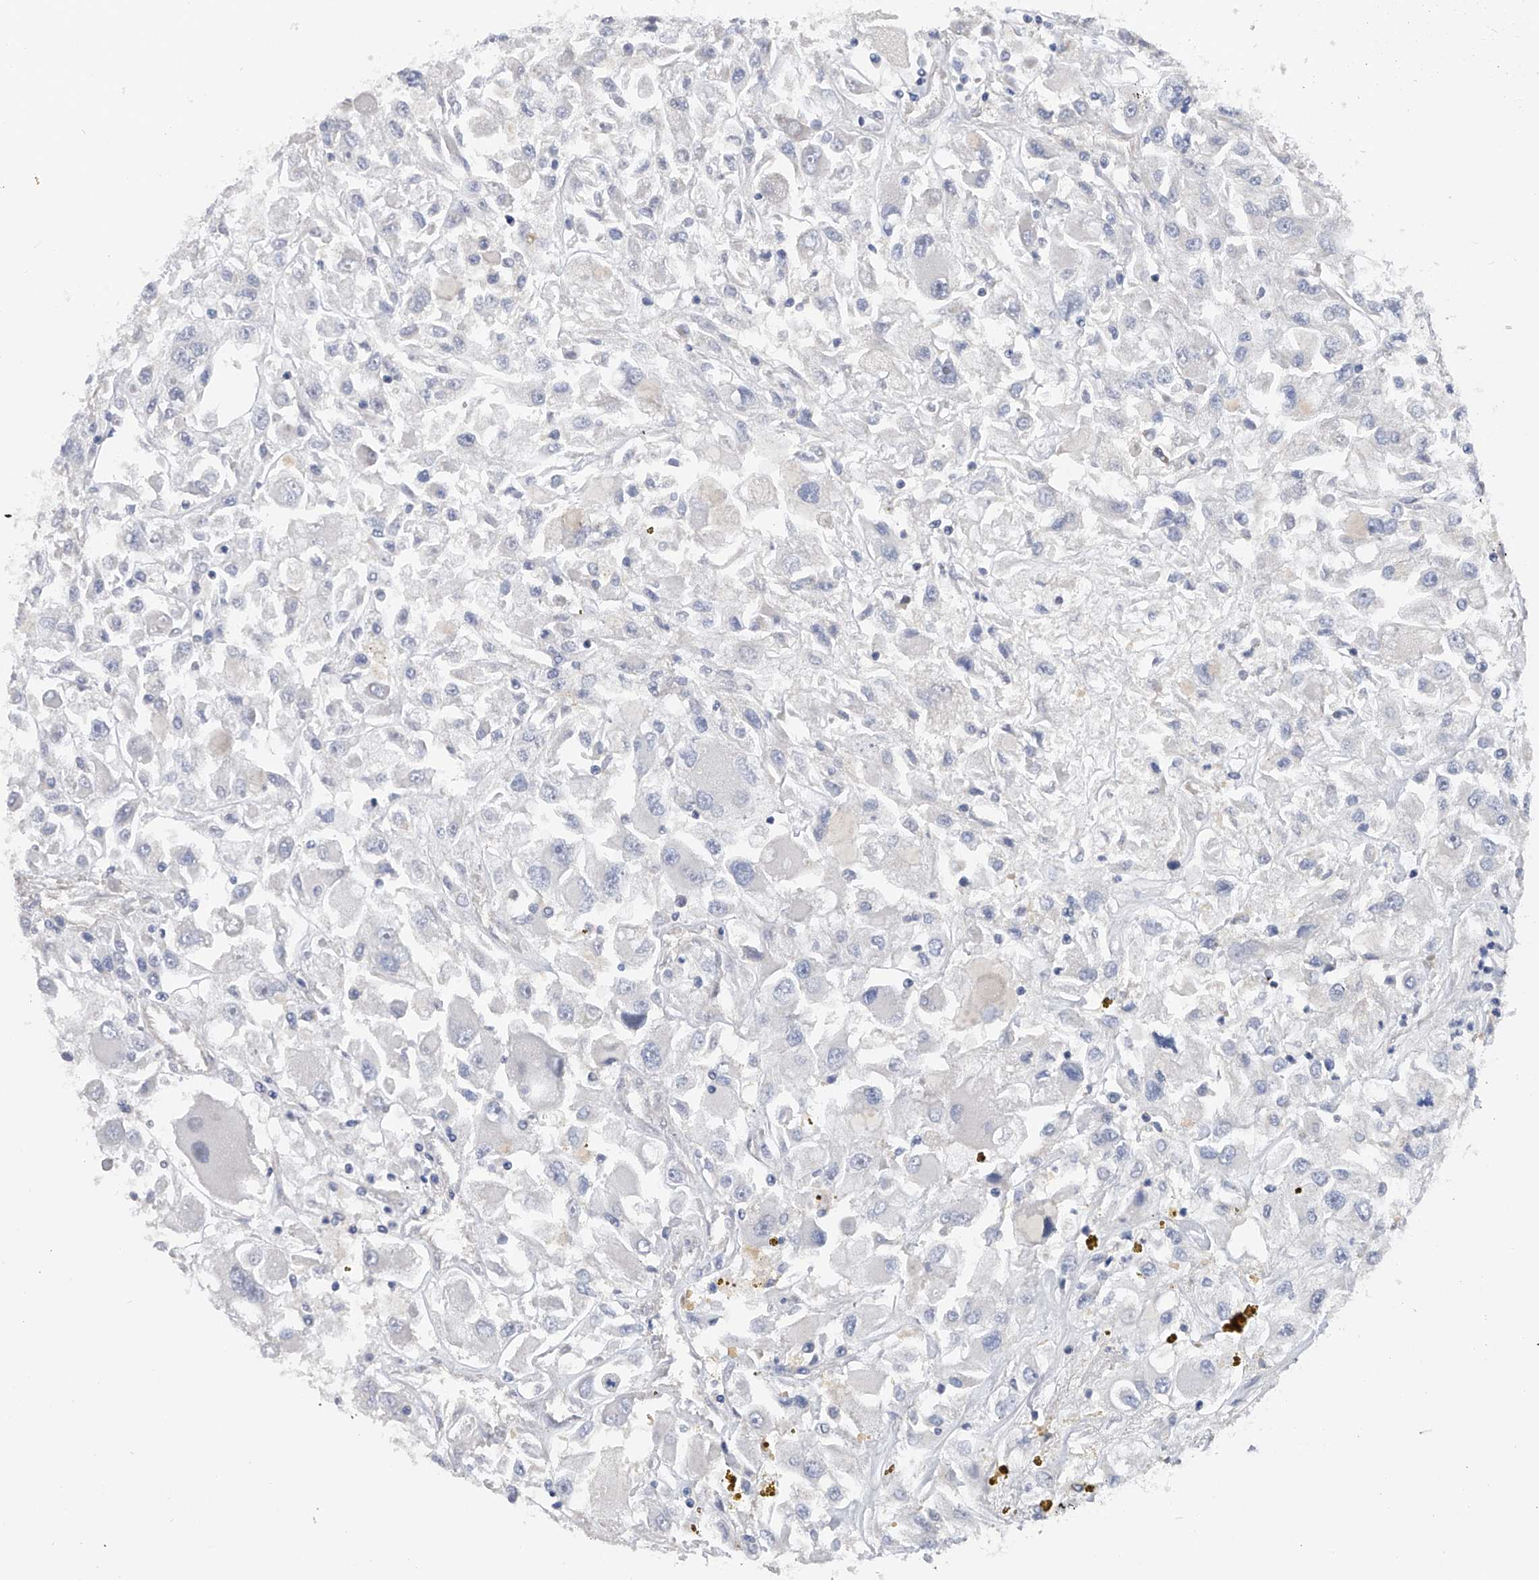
{"staining": {"intensity": "negative", "quantity": "none", "location": "none"}, "tissue": "renal cancer", "cell_type": "Tumor cells", "image_type": "cancer", "snomed": [{"axis": "morphology", "description": "Adenocarcinoma, NOS"}, {"axis": "topography", "description": "Kidney"}], "caption": "Immunohistochemistry micrograph of renal adenocarcinoma stained for a protein (brown), which demonstrates no expression in tumor cells.", "gene": "CFAP298", "patient": {"sex": "female", "age": 52}}